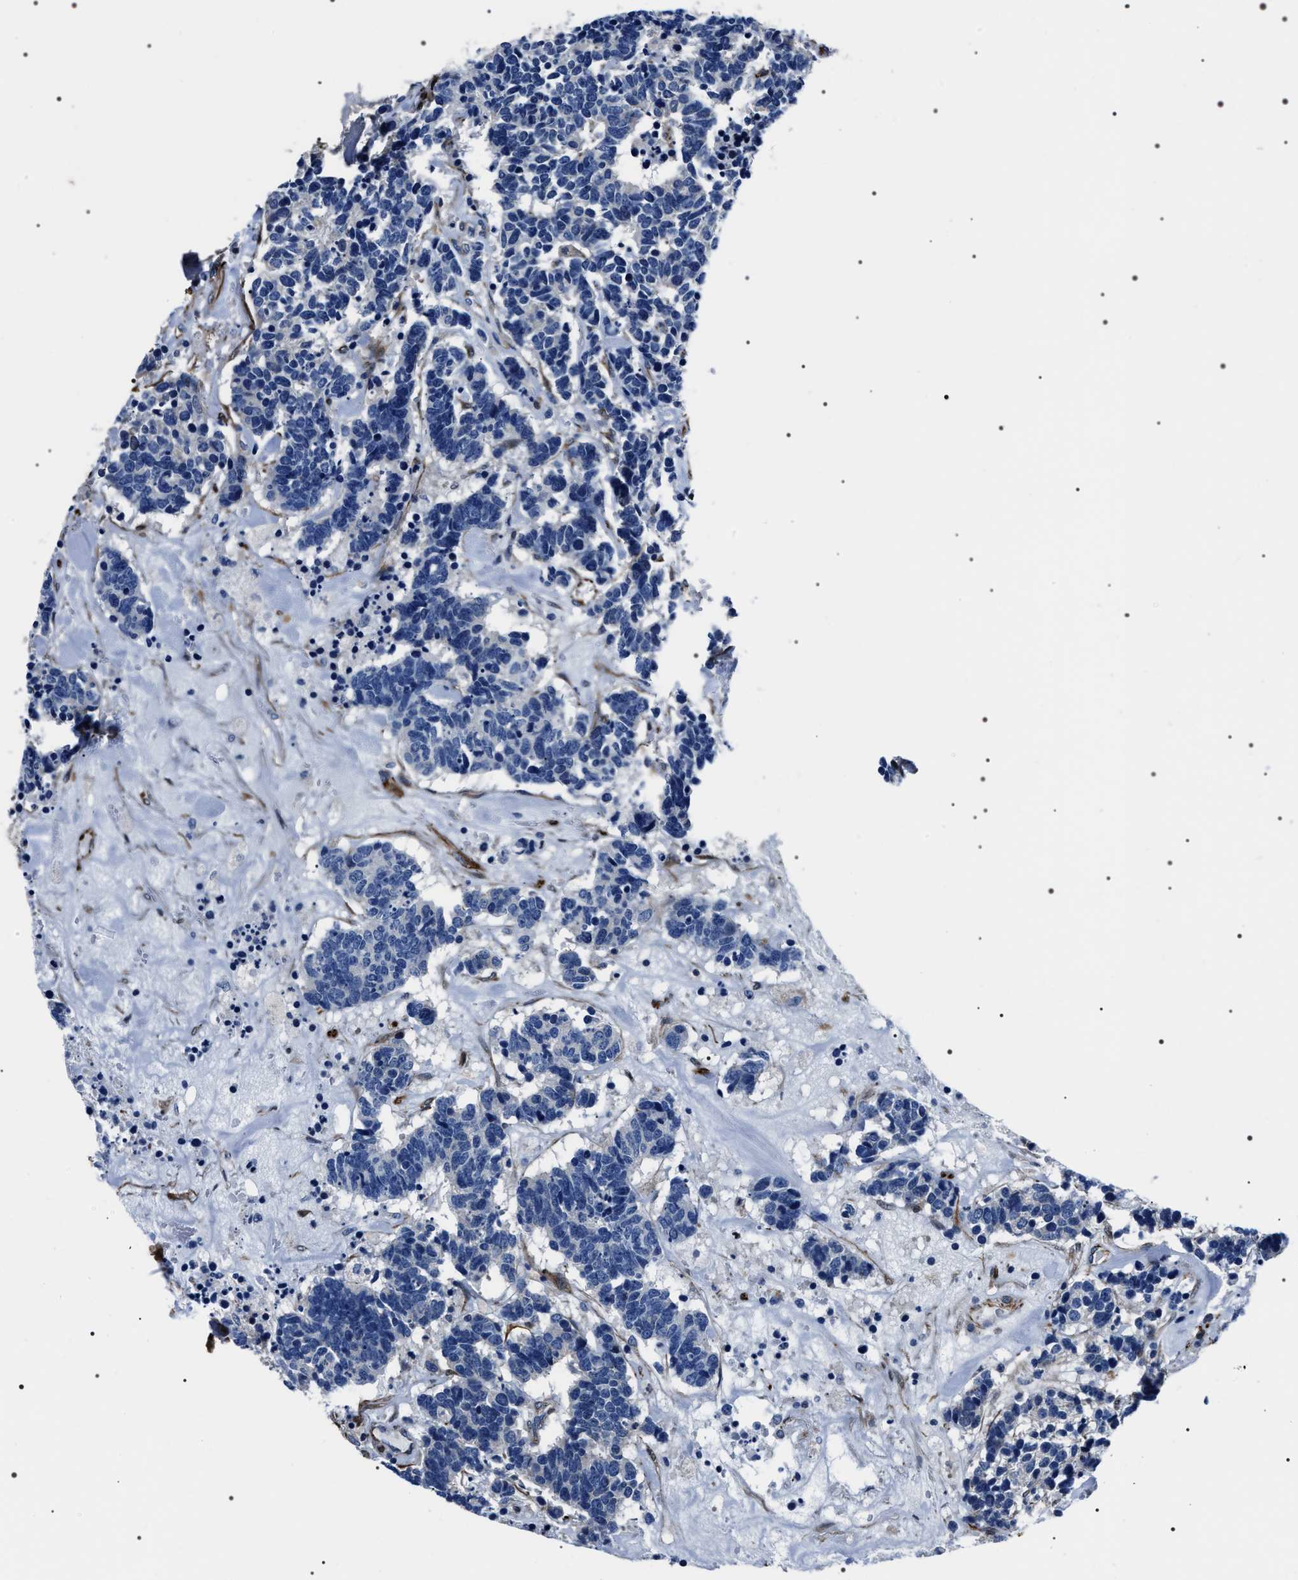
{"staining": {"intensity": "negative", "quantity": "none", "location": "none"}, "tissue": "carcinoid", "cell_type": "Tumor cells", "image_type": "cancer", "snomed": [{"axis": "morphology", "description": "Carcinoma, NOS"}, {"axis": "morphology", "description": "Carcinoid, malignant, NOS"}, {"axis": "topography", "description": "Urinary bladder"}], "caption": "Carcinoid (malignant) was stained to show a protein in brown. There is no significant expression in tumor cells. (Immunohistochemistry (ihc), brightfield microscopy, high magnification).", "gene": "BAG2", "patient": {"sex": "male", "age": 57}}